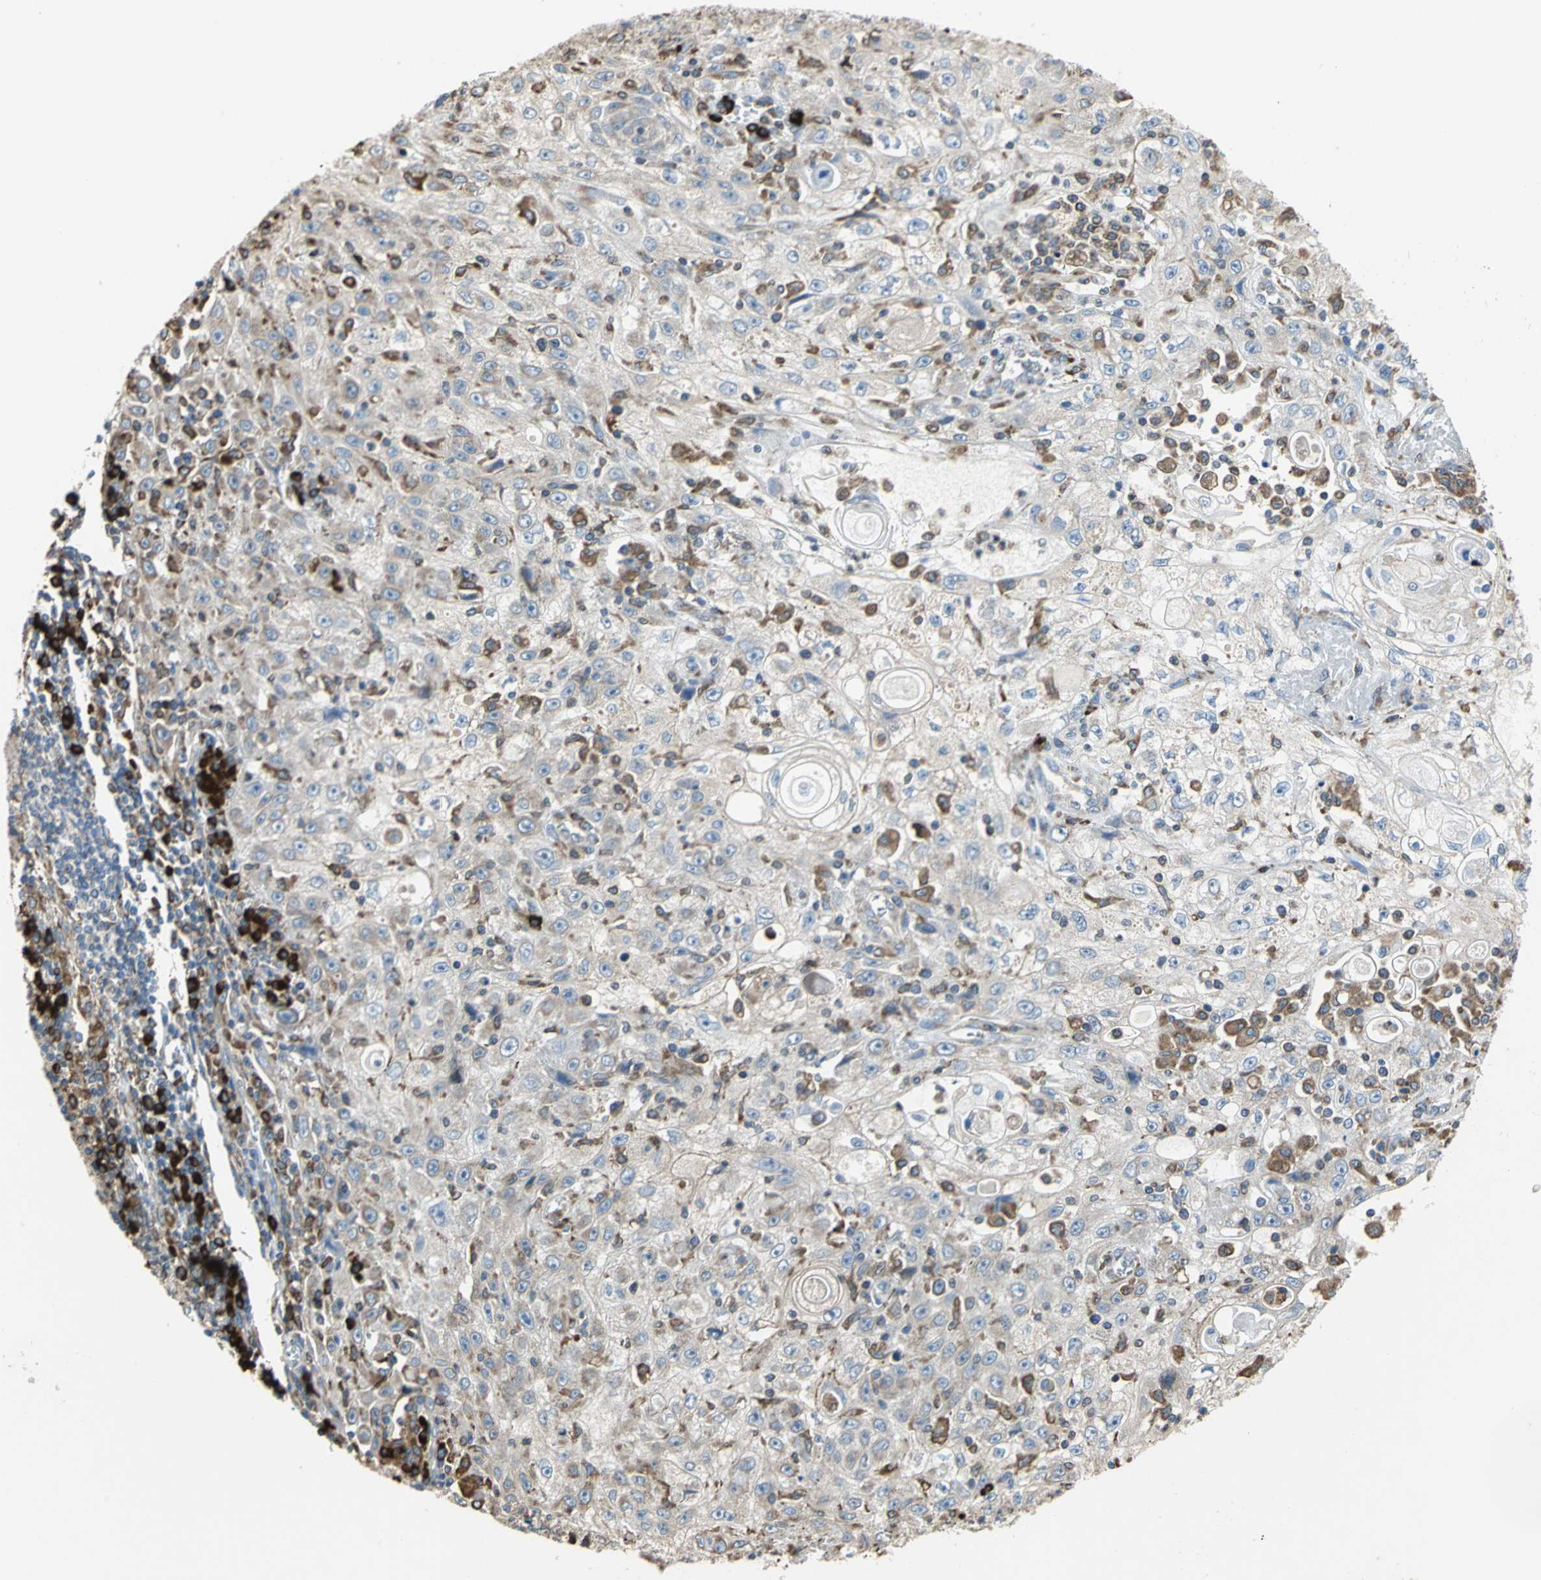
{"staining": {"intensity": "weak", "quantity": "25%-75%", "location": "cytoplasmic/membranous"}, "tissue": "skin cancer", "cell_type": "Tumor cells", "image_type": "cancer", "snomed": [{"axis": "morphology", "description": "Squamous cell carcinoma, NOS"}, {"axis": "topography", "description": "Skin"}], "caption": "Squamous cell carcinoma (skin) stained with a protein marker displays weak staining in tumor cells.", "gene": "SDF2L1", "patient": {"sex": "male", "age": 75}}